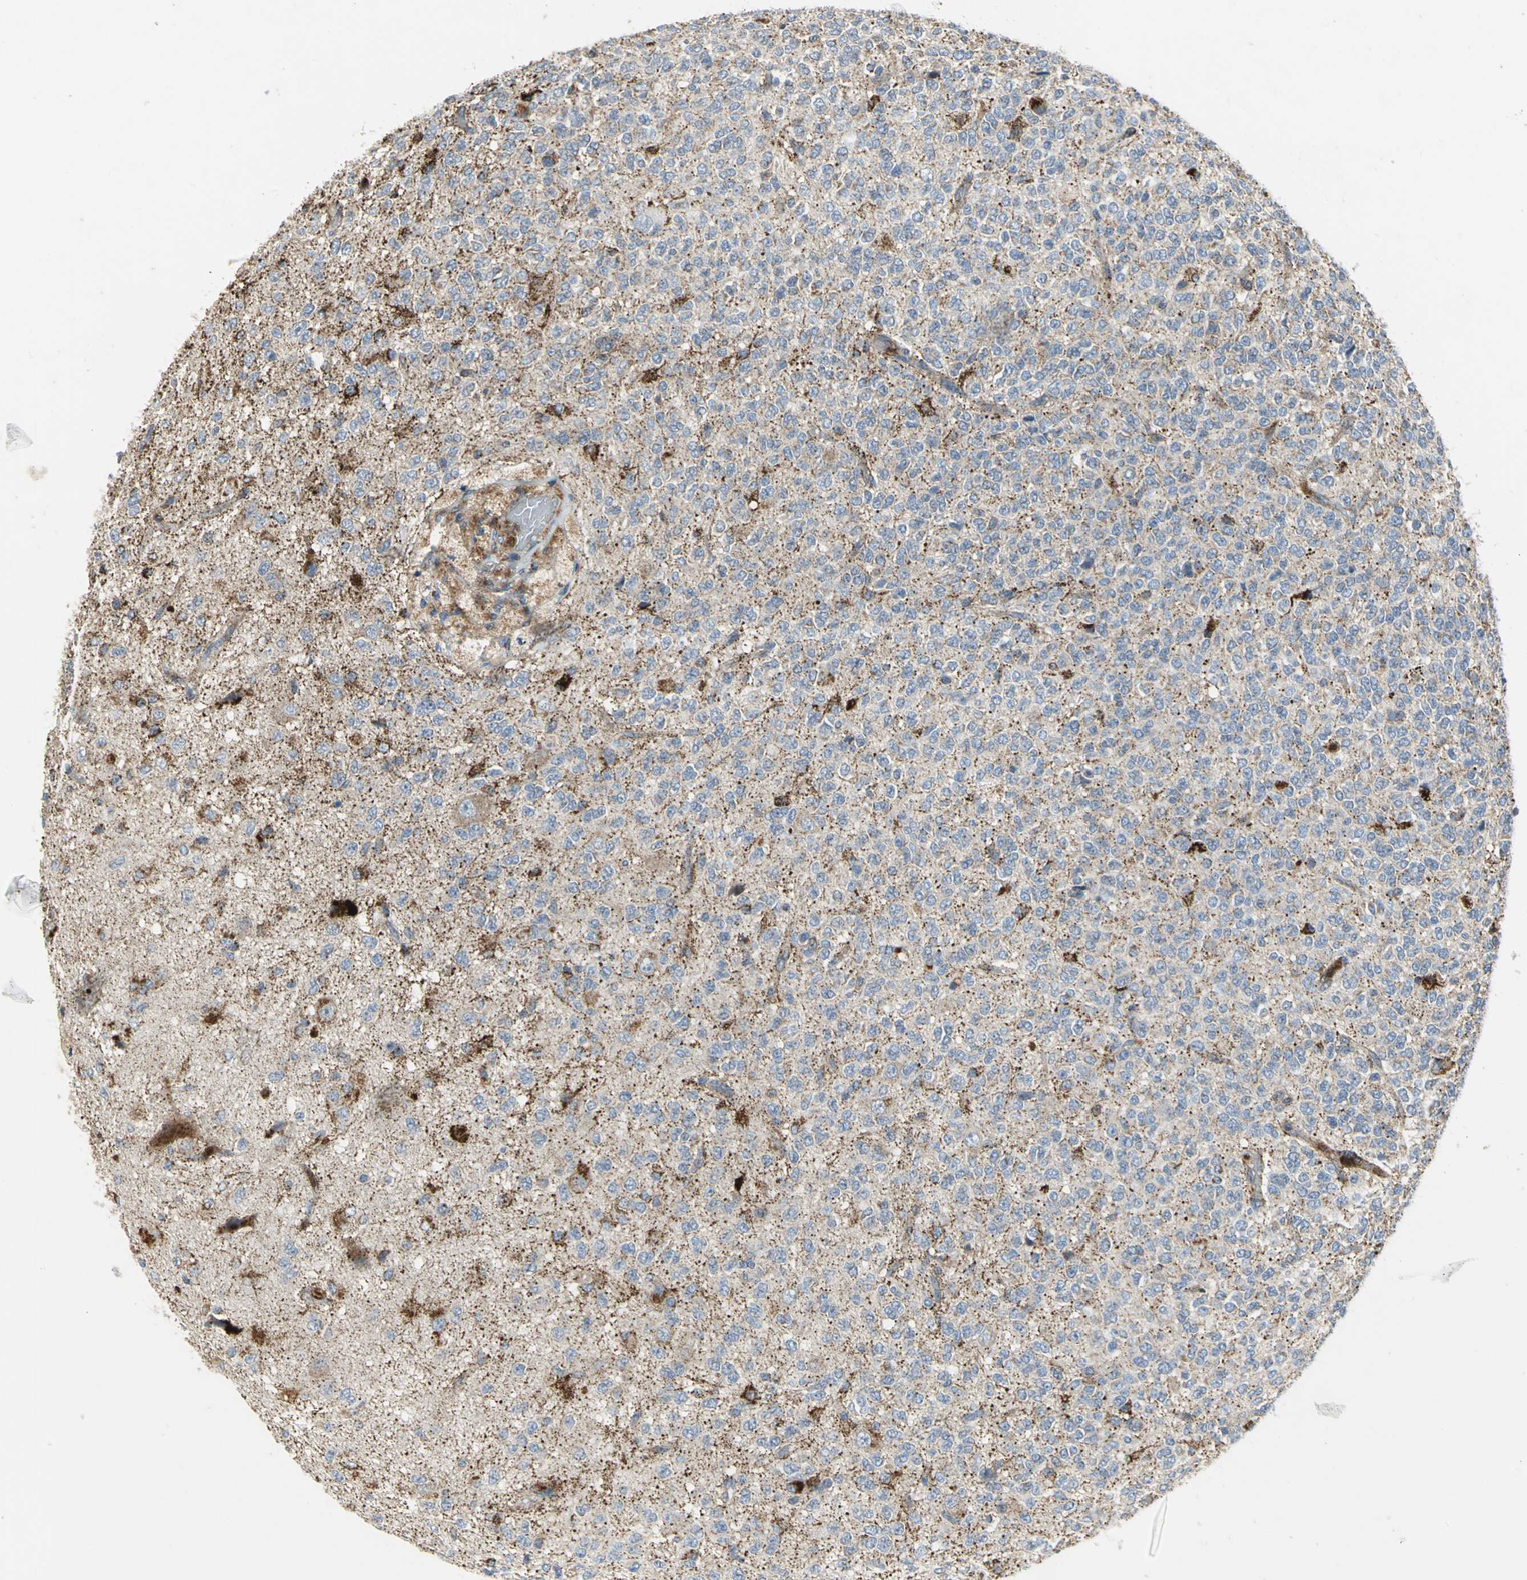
{"staining": {"intensity": "strong", "quantity": "<25%", "location": "cytoplasmic/membranous"}, "tissue": "glioma", "cell_type": "Tumor cells", "image_type": "cancer", "snomed": [{"axis": "morphology", "description": "Glioma, malignant, High grade"}, {"axis": "topography", "description": "pancreas cauda"}], "caption": "IHC micrograph of neoplastic tissue: human malignant high-grade glioma stained using immunohistochemistry exhibits medium levels of strong protein expression localized specifically in the cytoplasmic/membranous of tumor cells, appearing as a cytoplasmic/membranous brown color.", "gene": "SPPL2B", "patient": {"sex": "male", "age": 60}}